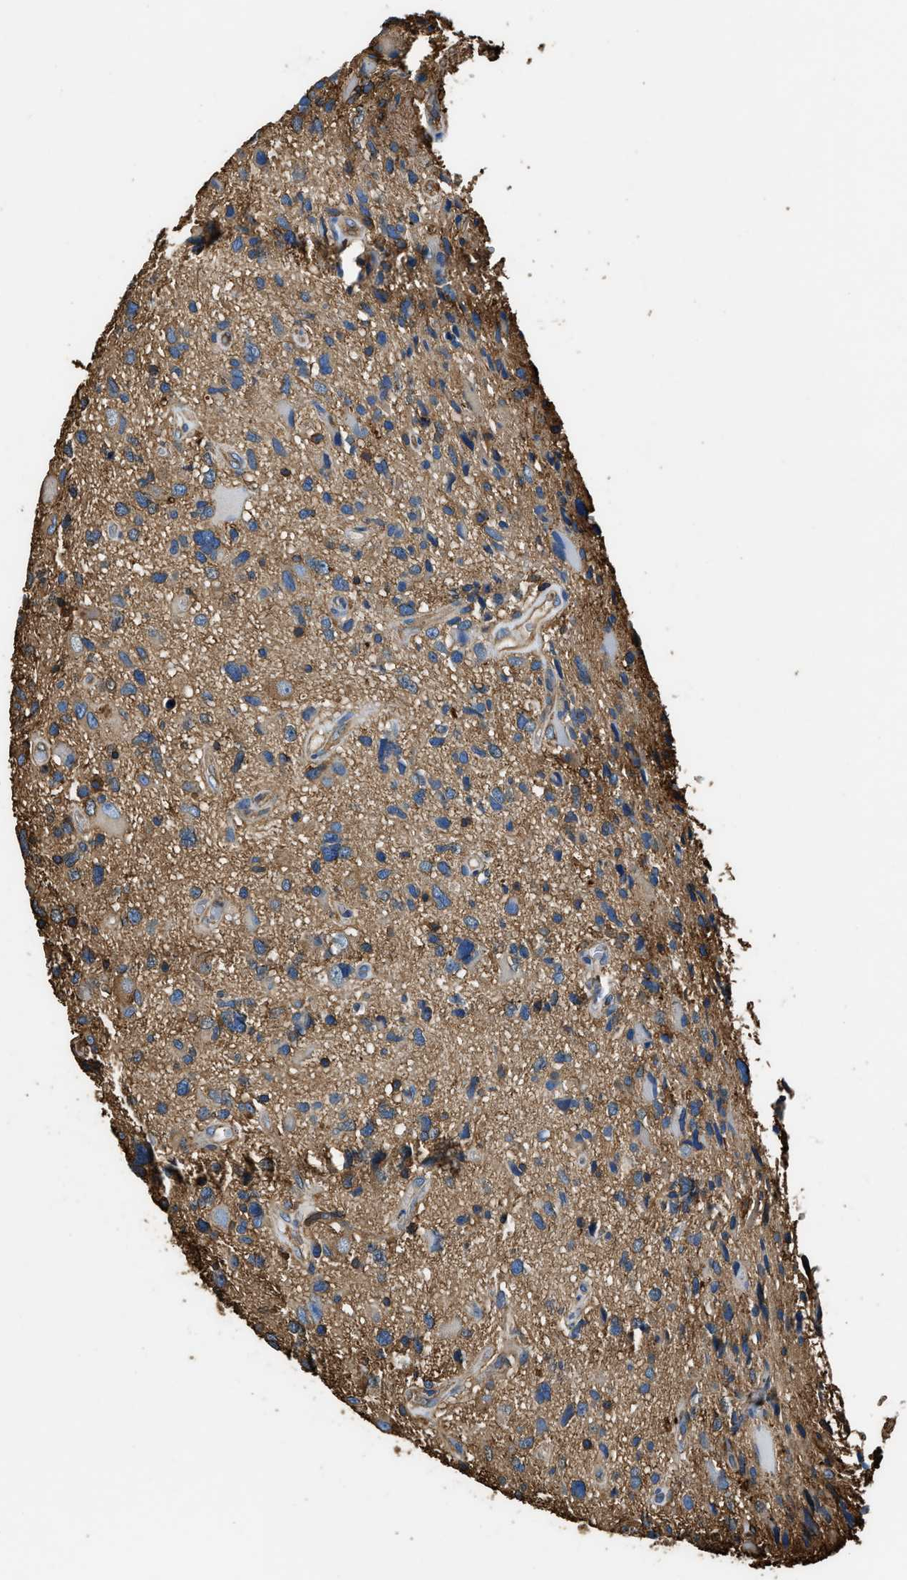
{"staining": {"intensity": "moderate", "quantity": ">75%", "location": "cytoplasmic/membranous"}, "tissue": "glioma", "cell_type": "Tumor cells", "image_type": "cancer", "snomed": [{"axis": "morphology", "description": "Glioma, malignant, High grade"}, {"axis": "topography", "description": "Brain"}], "caption": "There is medium levels of moderate cytoplasmic/membranous positivity in tumor cells of glioma, as demonstrated by immunohistochemical staining (brown color).", "gene": "ACCS", "patient": {"sex": "male", "age": 33}}